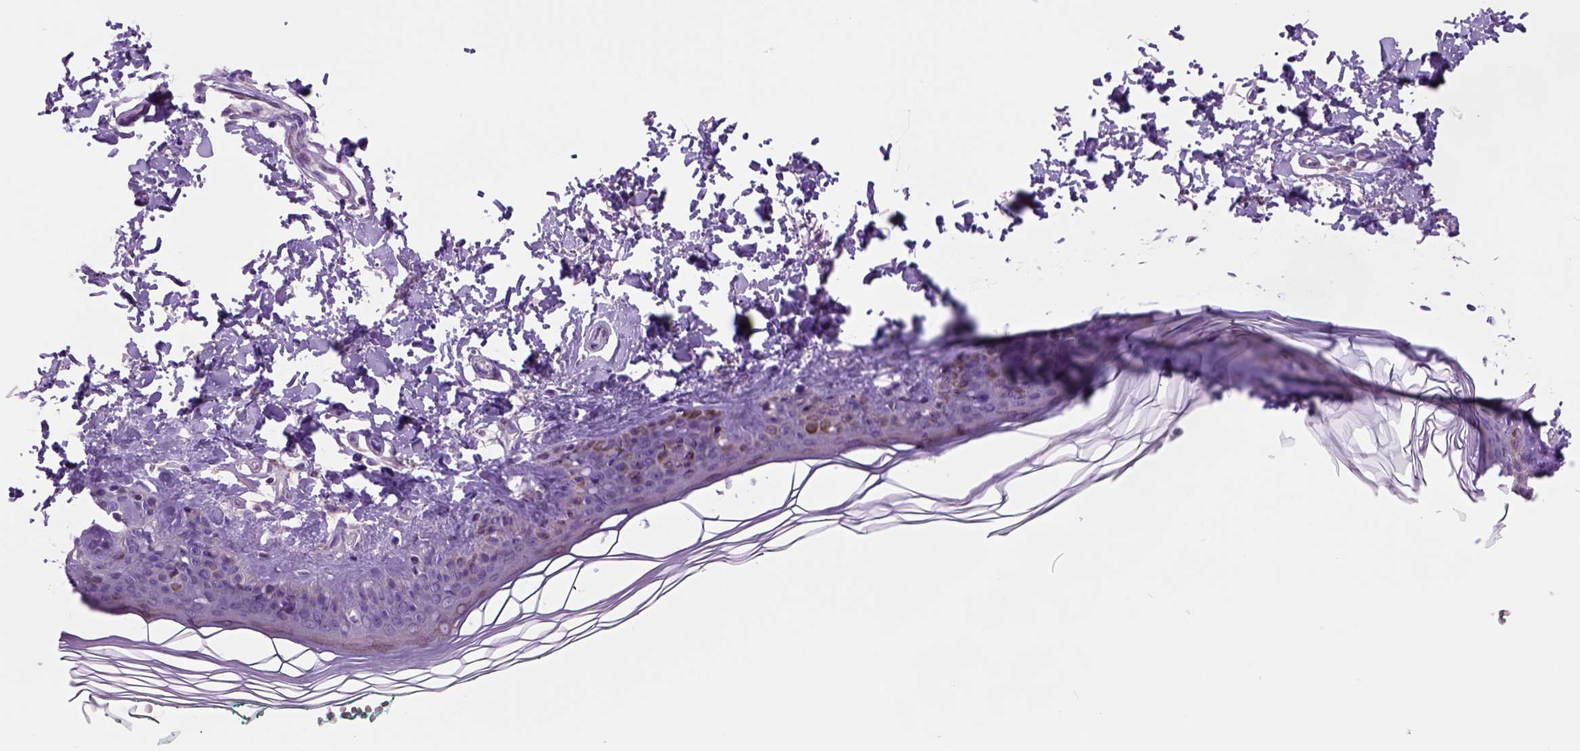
{"staining": {"intensity": "negative", "quantity": "none", "location": "none"}, "tissue": "skin", "cell_type": "Fibroblasts", "image_type": "normal", "snomed": [{"axis": "morphology", "description": "Normal tissue, NOS"}, {"axis": "topography", "description": "Skin"}, {"axis": "topography", "description": "Peripheral nerve tissue"}], "caption": "High magnification brightfield microscopy of benign skin stained with DAB (brown) and counterstained with hematoxylin (blue): fibroblasts show no significant staining. (DAB immunohistochemistry visualized using brightfield microscopy, high magnification).", "gene": "PIAS3", "patient": {"sex": "female", "age": 45}}